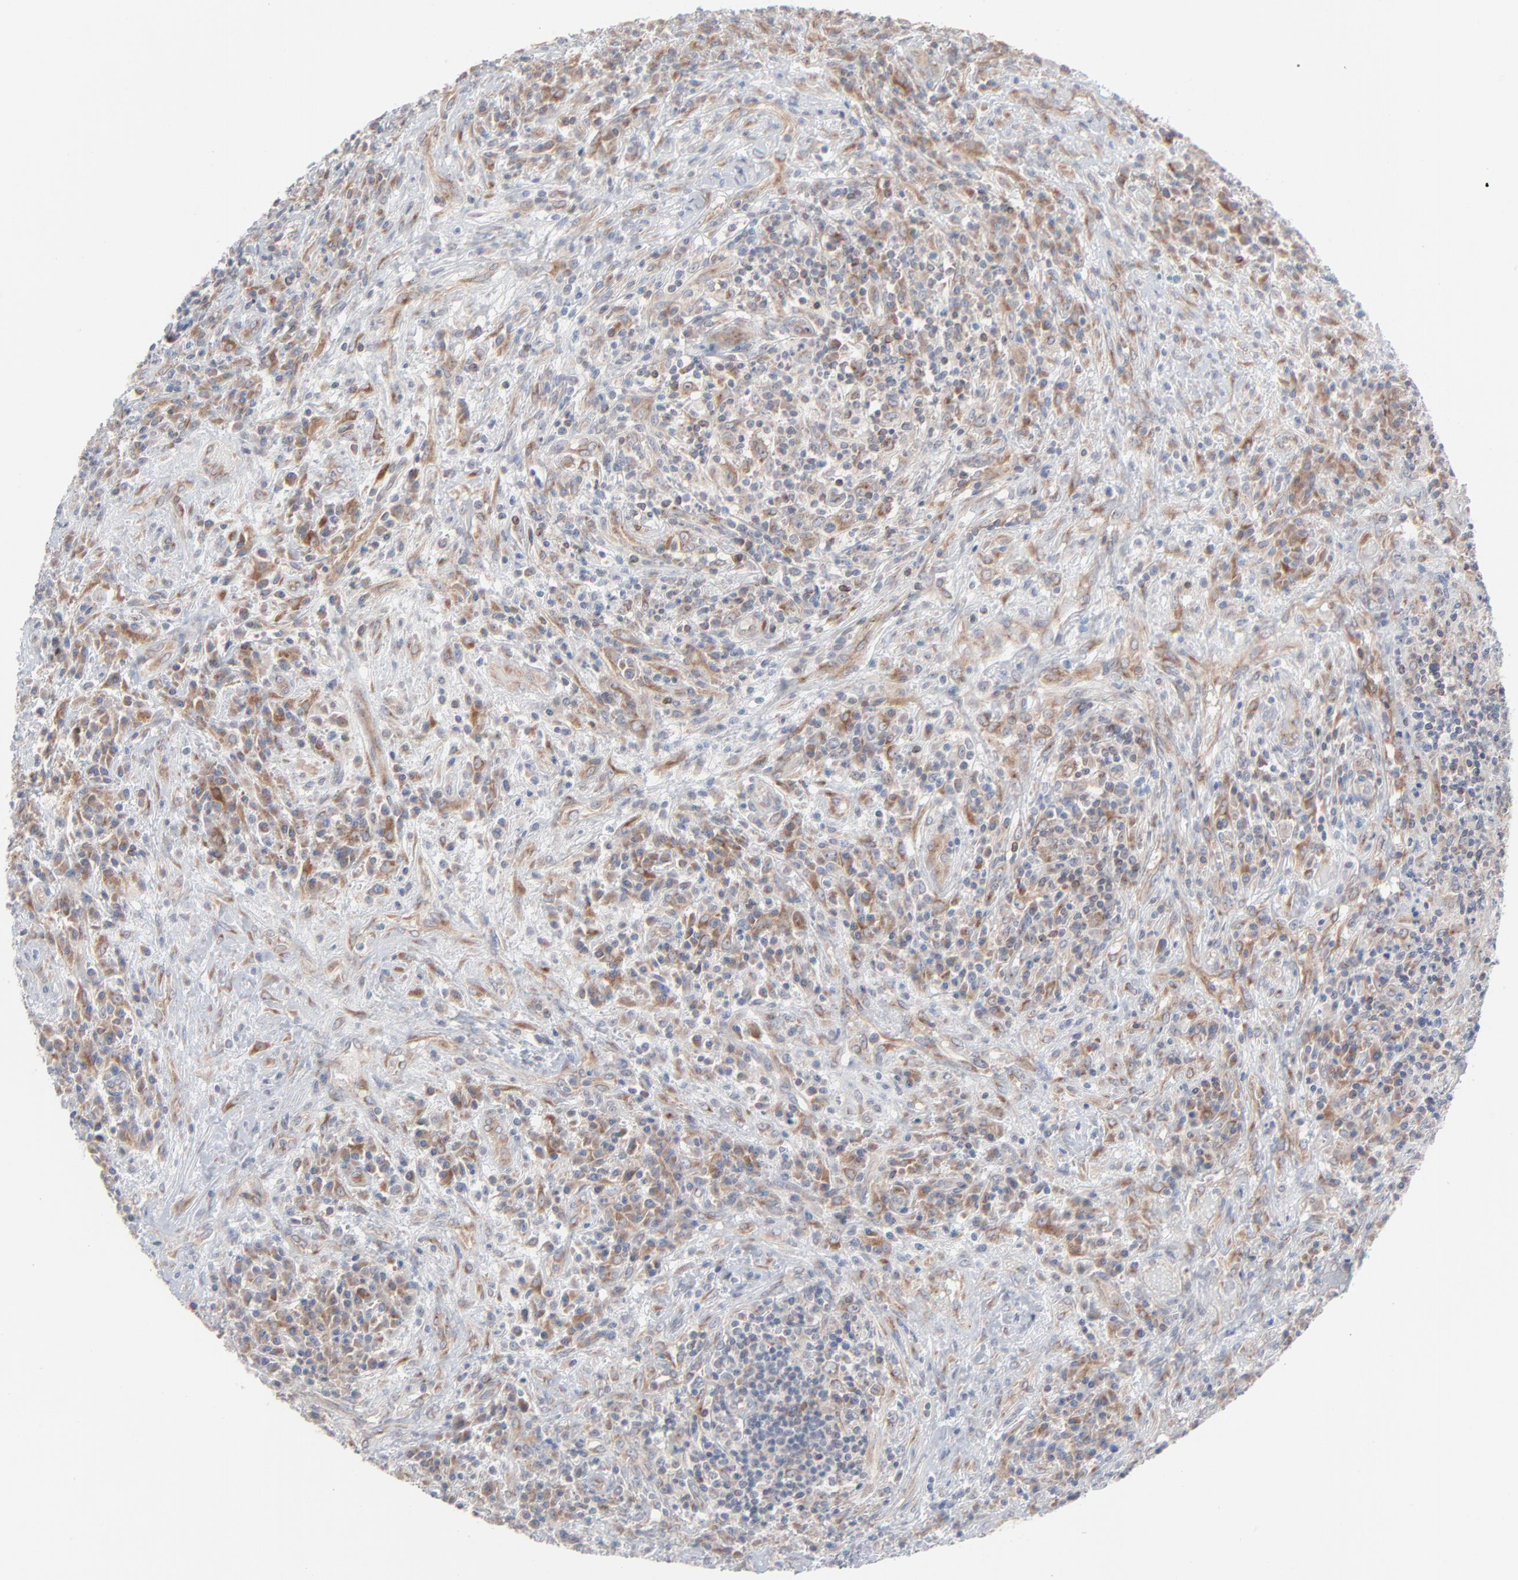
{"staining": {"intensity": "moderate", "quantity": "25%-75%", "location": "cytoplasmic/membranous"}, "tissue": "lymphoma", "cell_type": "Tumor cells", "image_type": "cancer", "snomed": [{"axis": "morphology", "description": "Hodgkin's disease, NOS"}, {"axis": "topography", "description": "Lymph node"}], "caption": "Hodgkin's disease was stained to show a protein in brown. There is medium levels of moderate cytoplasmic/membranous positivity in approximately 25%-75% of tumor cells. (DAB = brown stain, brightfield microscopy at high magnification).", "gene": "KDSR", "patient": {"sex": "female", "age": 25}}